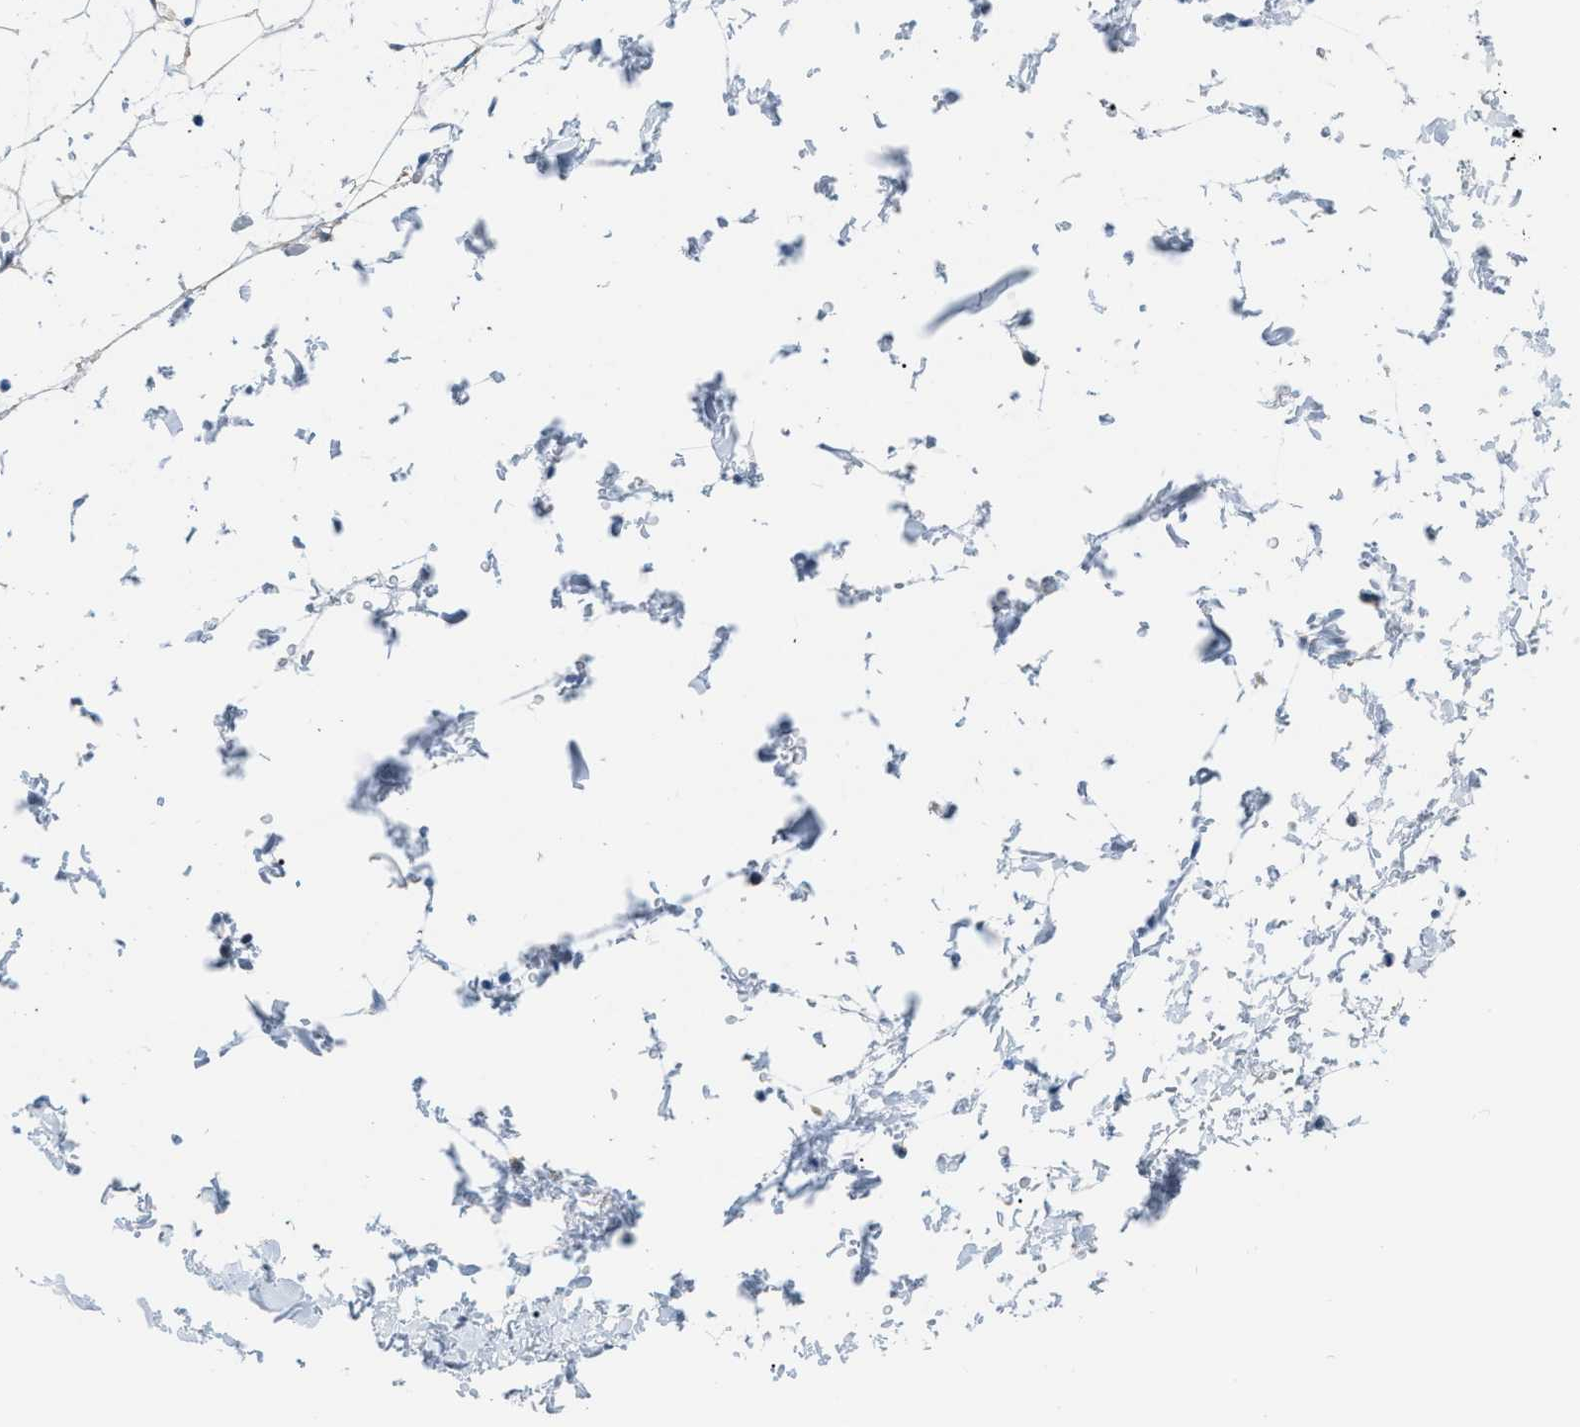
{"staining": {"intensity": "negative", "quantity": "none", "location": "none"}, "tissue": "adipose tissue", "cell_type": "Adipocytes", "image_type": "normal", "snomed": [{"axis": "morphology", "description": "Normal tissue, NOS"}, {"axis": "topography", "description": "Soft tissue"}], "caption": "This is an immunohistochemistry (IHC) micrograph of benign adipose tissue. There is no expression in adipocytes.", "gene": "PHRF1", "patient": {"sex": "male", "age": 72}}